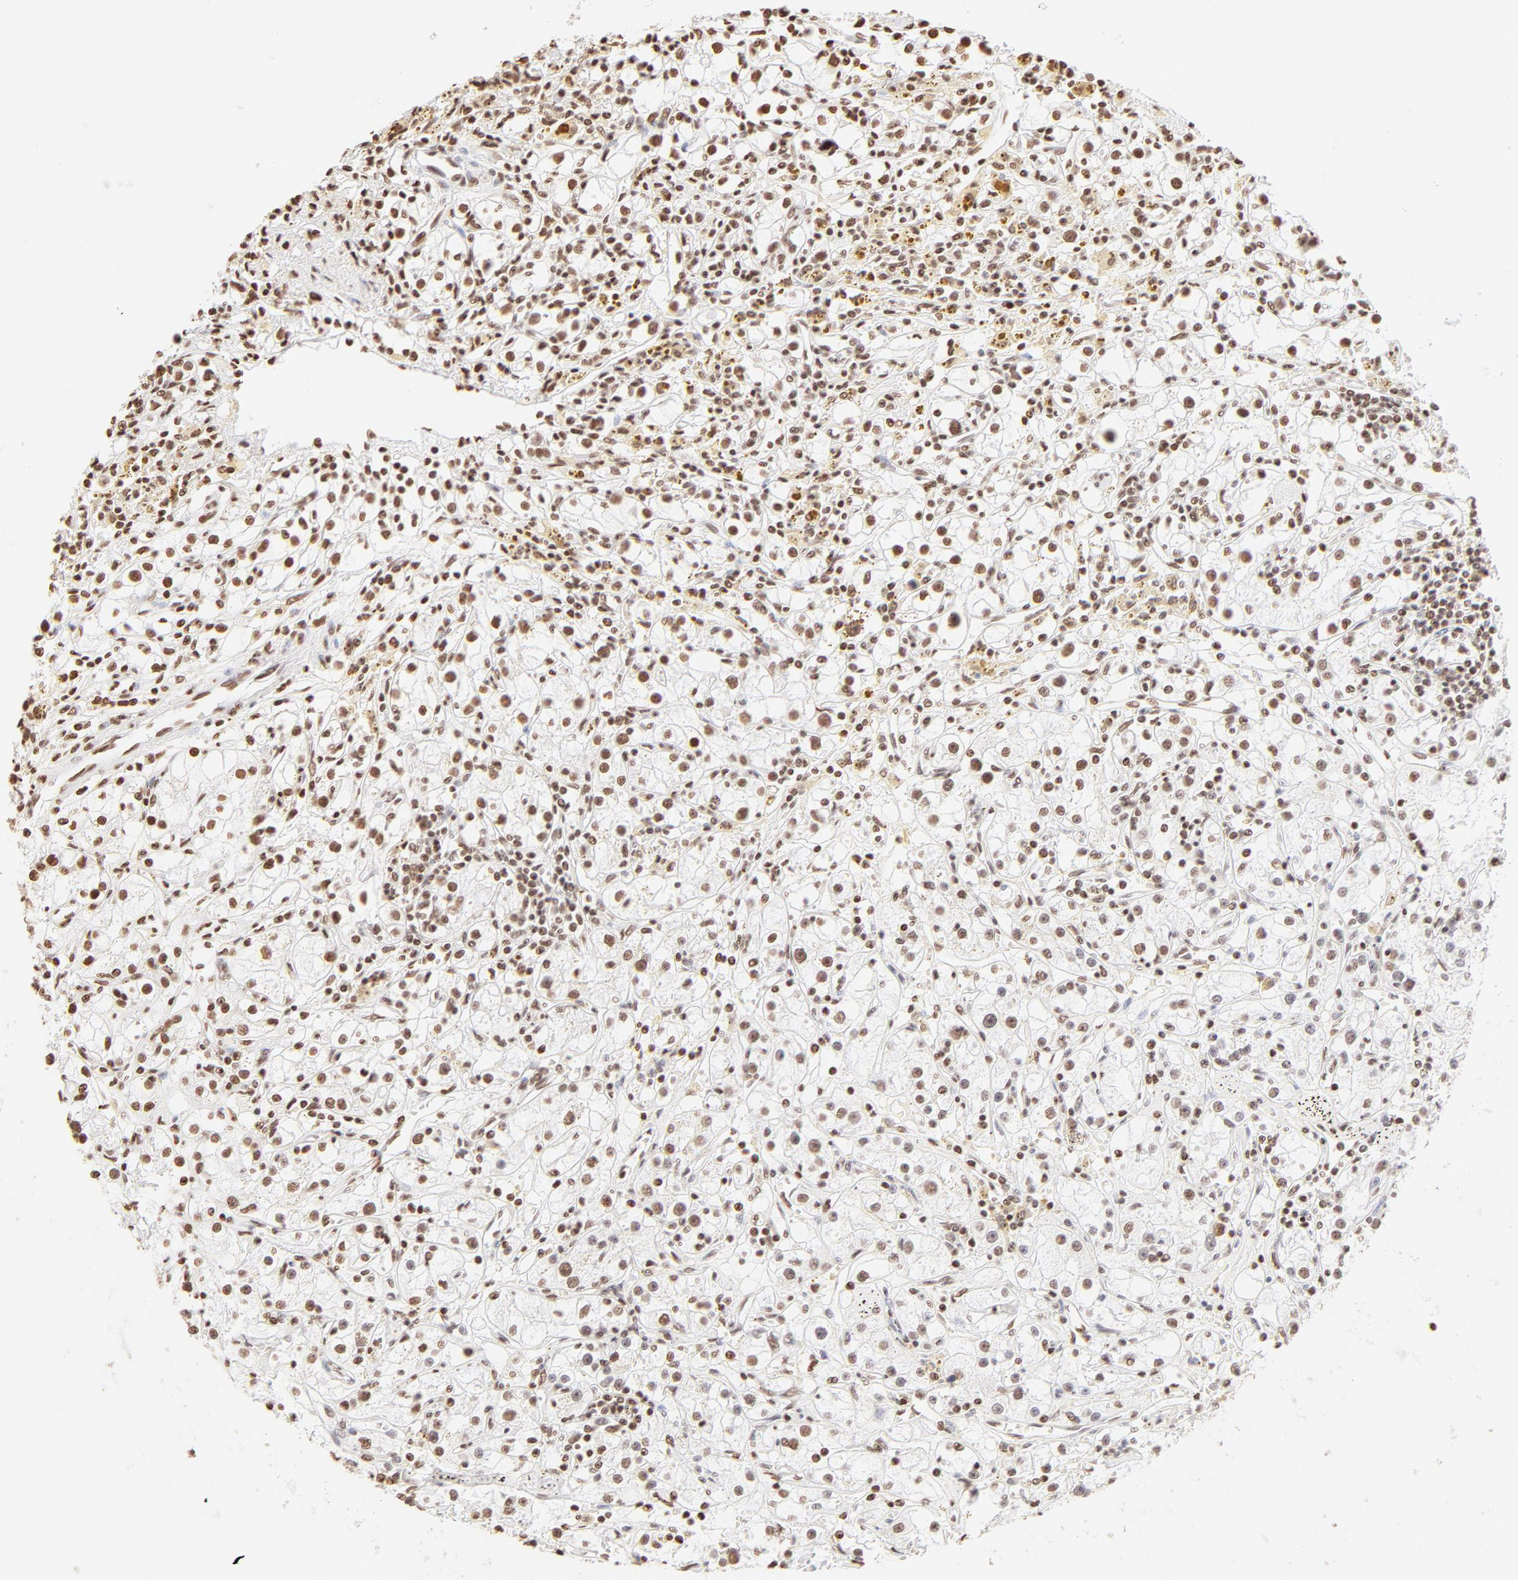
{"staining": {"intensity": "moderate", "quantity": ">75%", "location": "nuclear"}, "tissue": "renal cancer", "cell_type": "Tumor cells", "image_type": "cancer", "snomed": [{"axis": "morphology", "description": "Adenocarcinoma, NOS"}, {"axis": "topography", "description": "Kidney"}], "caption": "This is an image of IHC staining of renal cancer, which shows moderate positivity in the nuclear of tumor cells.", "gene": "ZNF540", "patient": {"sex": "male", "age": 56}}